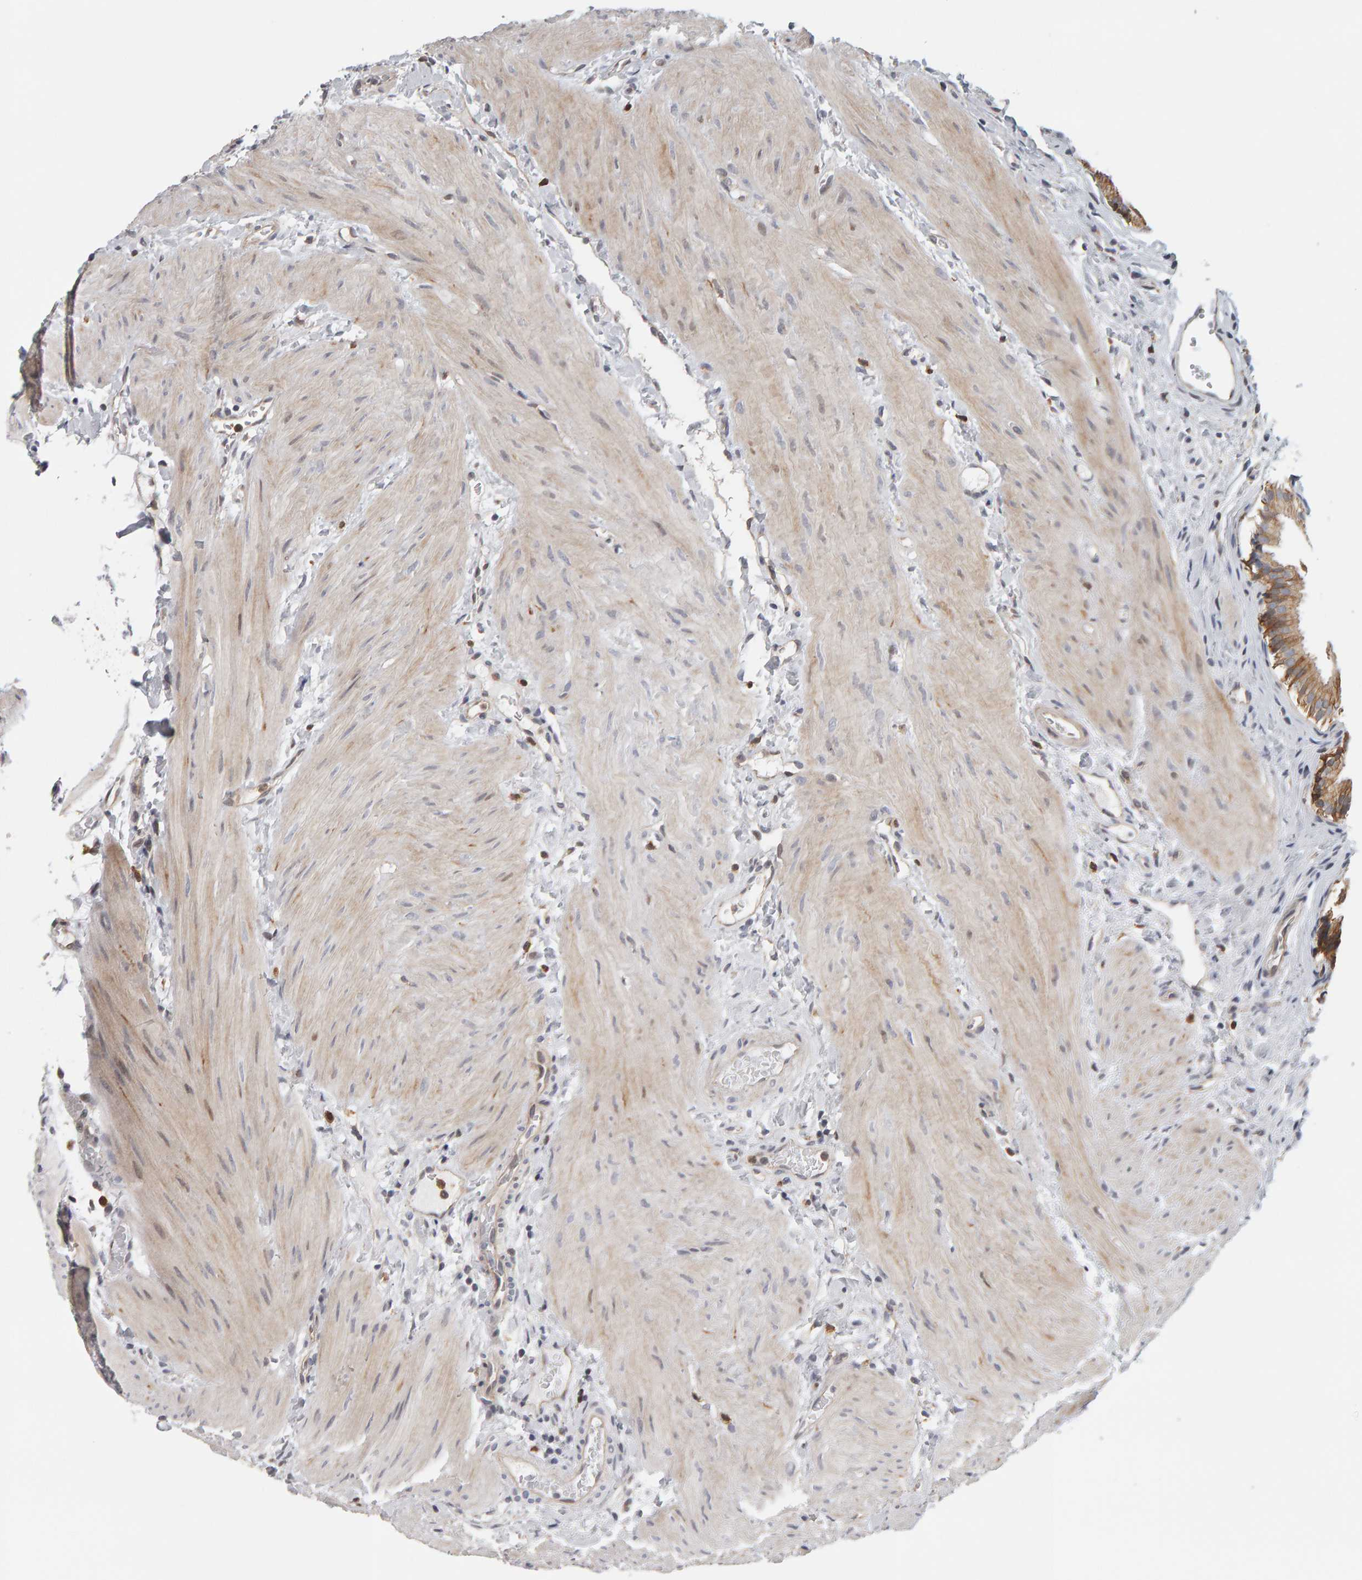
{"staining": {"intensity": "moderate", "quantity": ">75%", "location": "cytoplasmic/membranous"}, "tissue": "gallbladder", "cell_type": "Glandular cells", "image_type": "normal", "snomed": [{"axis": "morphology", "description": "Normal tissue, NOS"}, {"axis": "topography", "description": "Gallbladder"}], "caption": "The histopathology image shows a brown stain indicating the presence of a protein in the cytoplasmic/membranous of glandular cells in gallbladder.", "gene": "MSRA", "patient": {"sex": "female", "age": 26}}